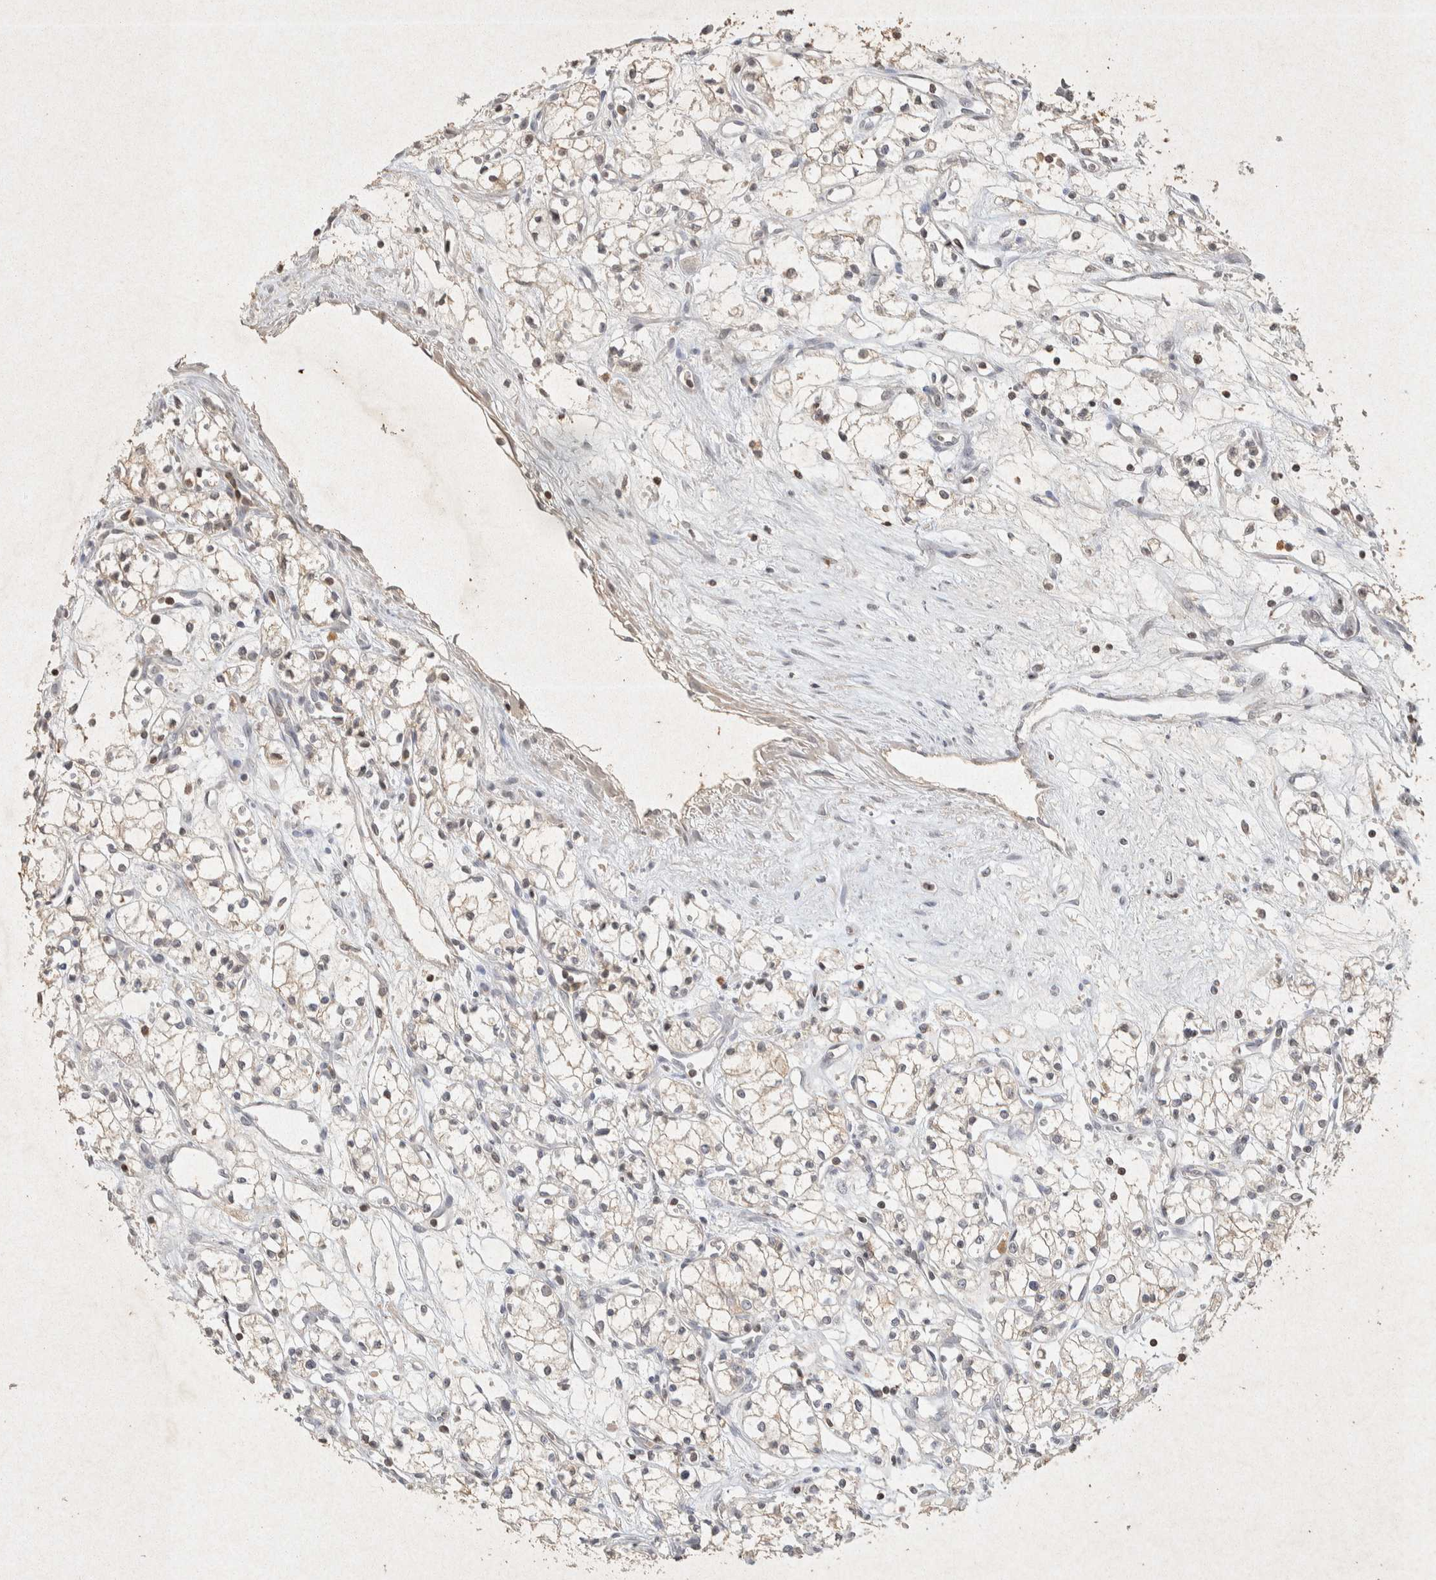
{"staining": {"intensity": "weak", "quantity": "<25%", "location": "cytoplasmic/membranous"}, "tissue": "renal cancer", "cell_type": "Tumor cells", "image_type": "cancer", "snomed": [{"axis": "morphology", "description": "Normal tissue, NOS"}, {"axis": "morphology", "description": "Adenocarcinoma, NOS"}, {"axis": "topography", "description": "Kidney"}], "caption": "There is no significant expression in tumor cells of renal cancer.", "gene": "RAC2", "patient": {"sex": "male", "age": 59}}